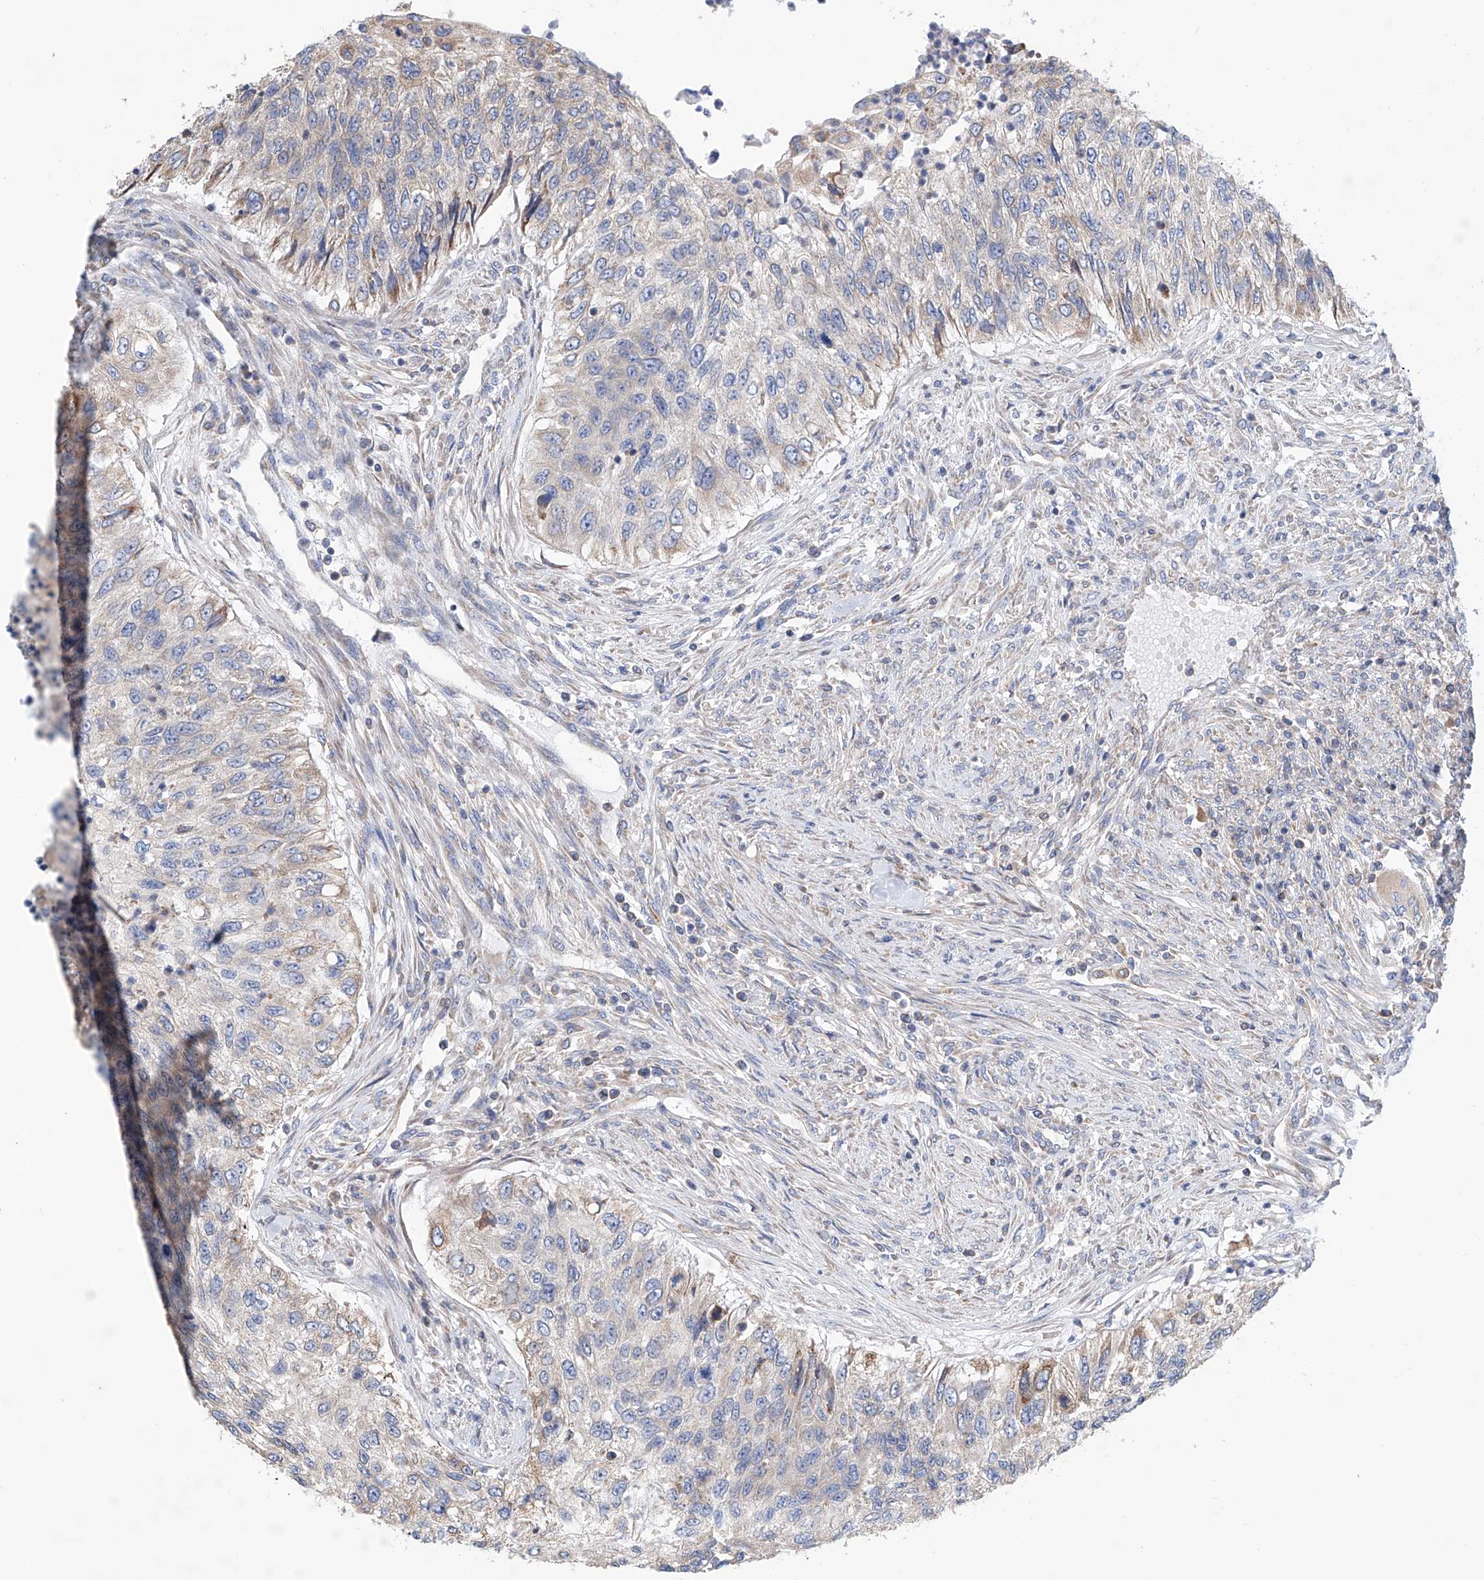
{"staining": {"intensity": "negative", "quantity": "none", "location": "none"}, "tissue": "urothelial cancer", "cell_type": "Tumor cells", "image_type": "cancer", "snomed": [{"axis": "morphology", "description": "Urothelial carcinoma, High grade"}, {"axis": "topography", "description": "Urinary bladder"}], "caption": "High-grade urothelial carcinoma was stained to show a protein in brown. There is no significant positivity in tumor cells.", "gene": "MAD2L1", "patient": {"sex": "female", "age": 60}}